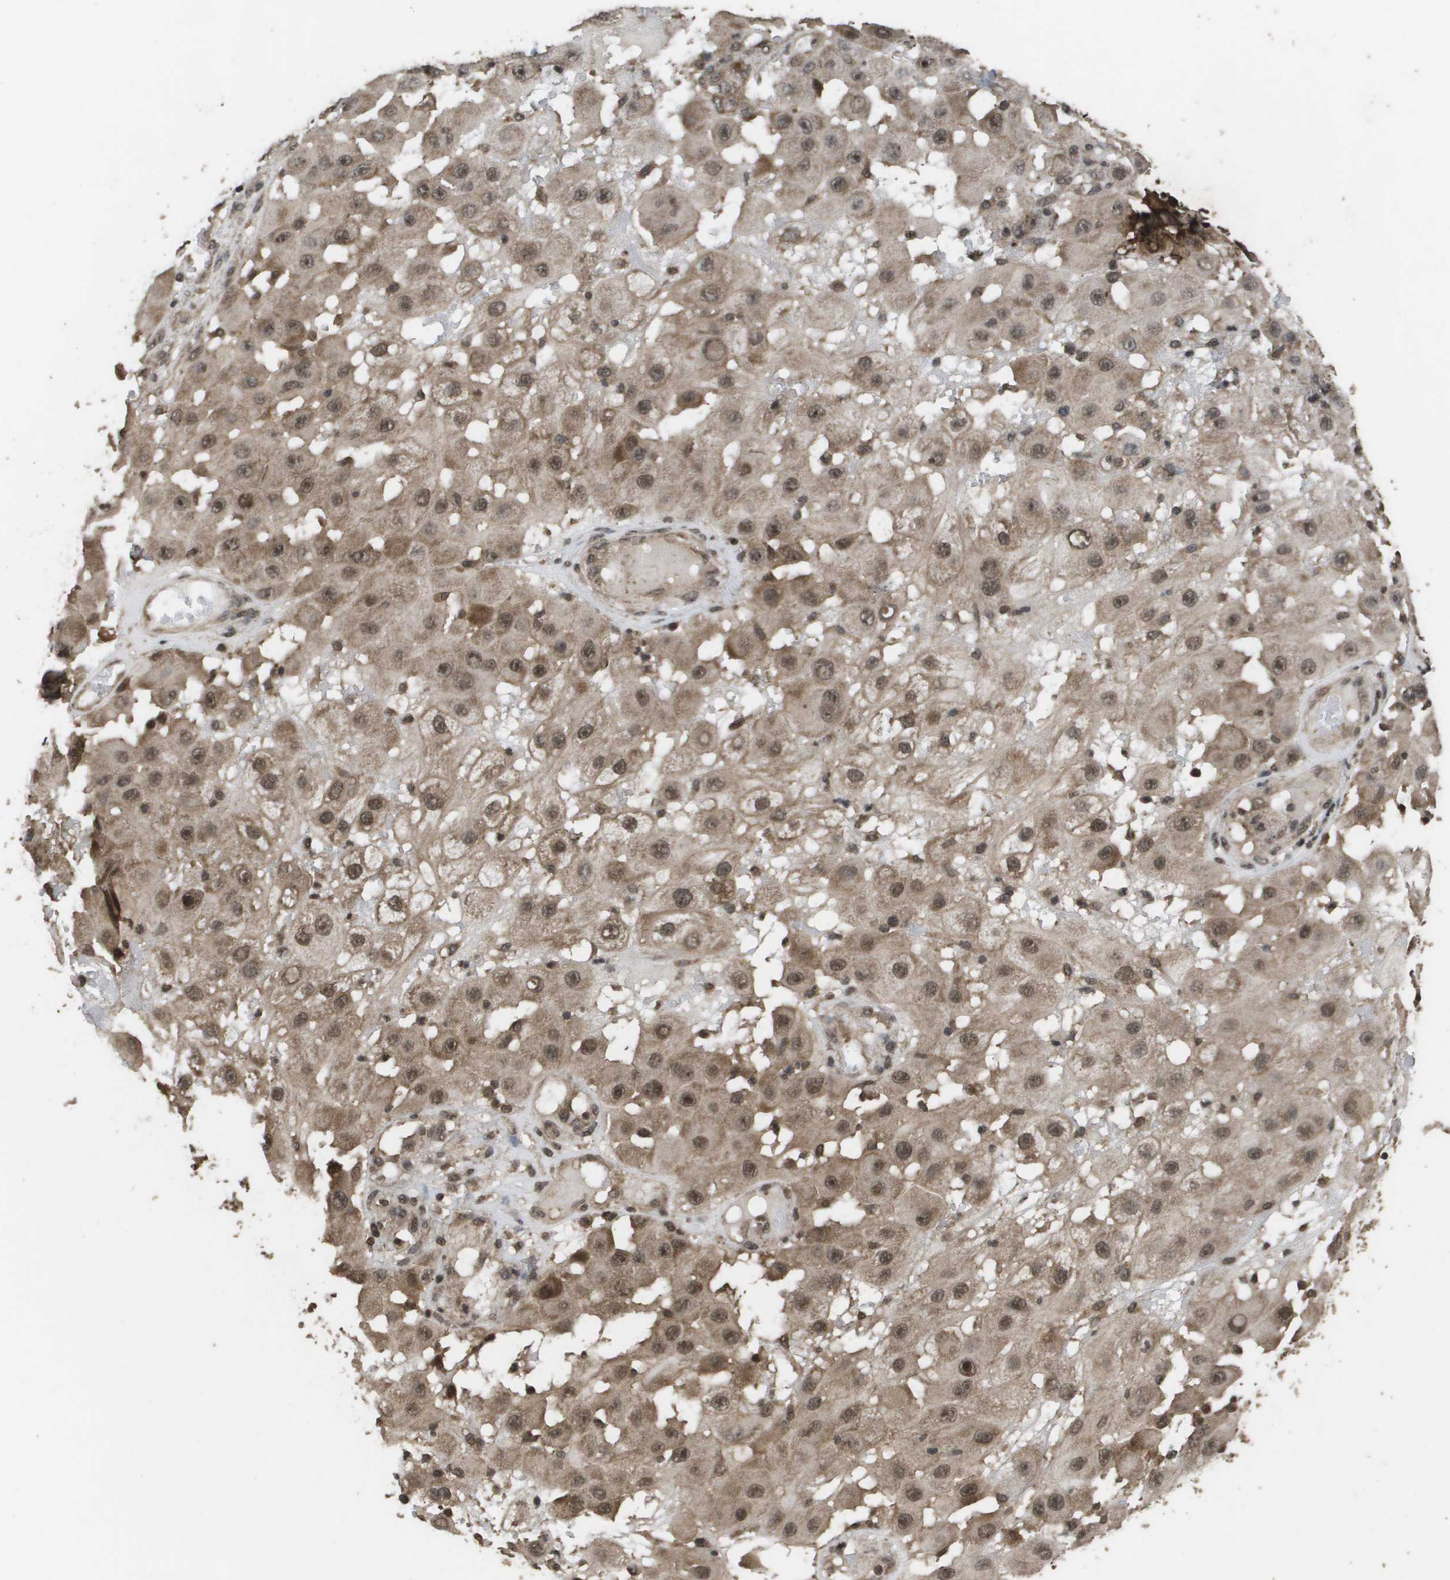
{"staining": {"intensity": "moderate", "quantity": "25%-75%", "location": "cytoplasmic/membranous,nuclear"}, "tissue": "melanoma", "cell_type": "Tumor cells", "image_type": "cancer", "snomed": [{"axis": "morphology", "description": "Malignant melanoma, NOS"}, {"axis": "topography", "description": "Skin"}], "caption": "This is a micrograph of immunohistochemistry staining of malignant melanoma, which shows moderate staining in the cytoplasmic/membranous and nuclear of tumor cells.", "gene": "AXIN2", "patient": {"sex": "female", "age": 81}}